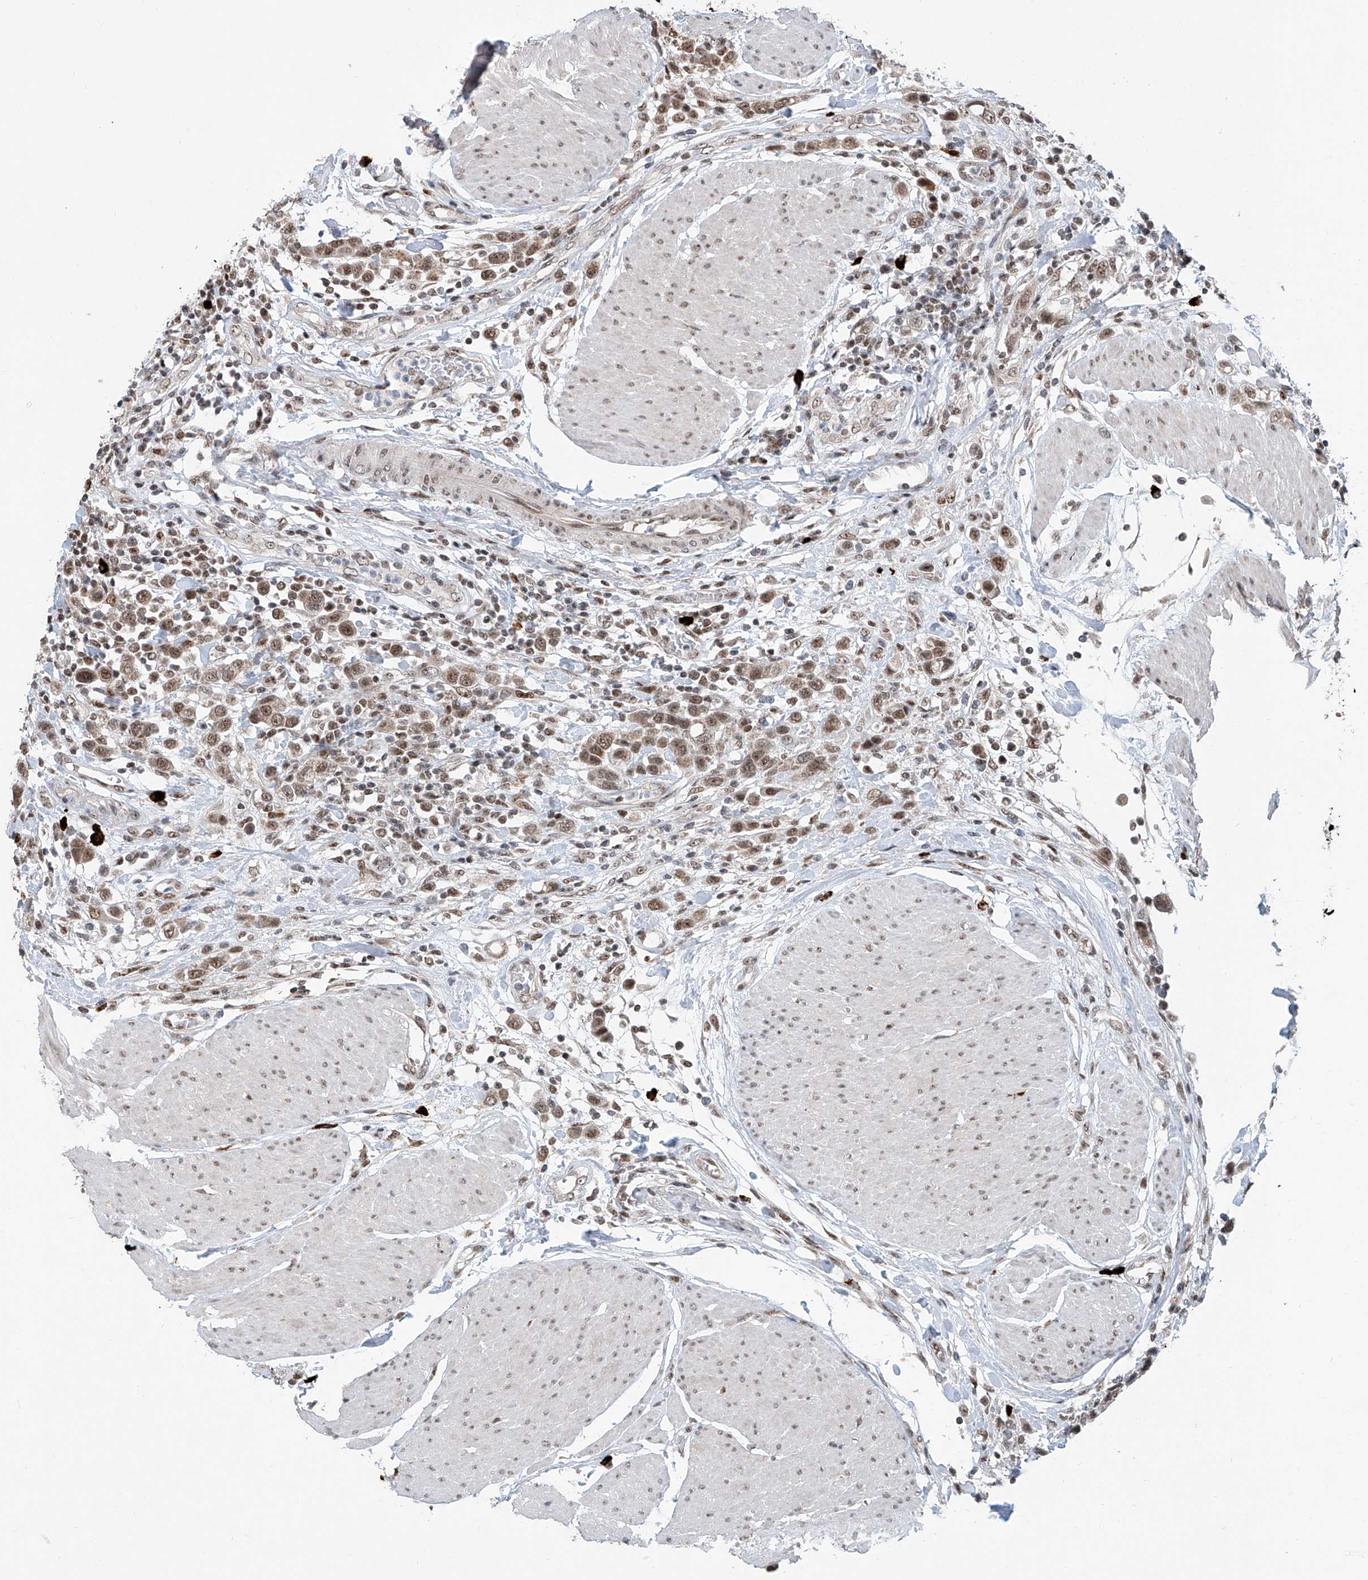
{"staining": {"intensity": "moderate", "quantity": ">75%", "location": "cytoplasmic/membranous,nuclear"}, "tissue": "urothelial cancer", "cell_type": "Tumor cells", "image_type": "cancer", "snomed": [{"axis": "morphology", "description": "Urothelial carcinoma, High grade"}, {"axis": "topography", "description": "Urinary bladder"}], "caption": "Urothelial cancer stained with IHC shows moderate cytoplasmic/membranous and nuclear expression in approximately >75% of tumor cells.", "gene": "SDE2", "patient": {"sex": "male", "age": 50}}